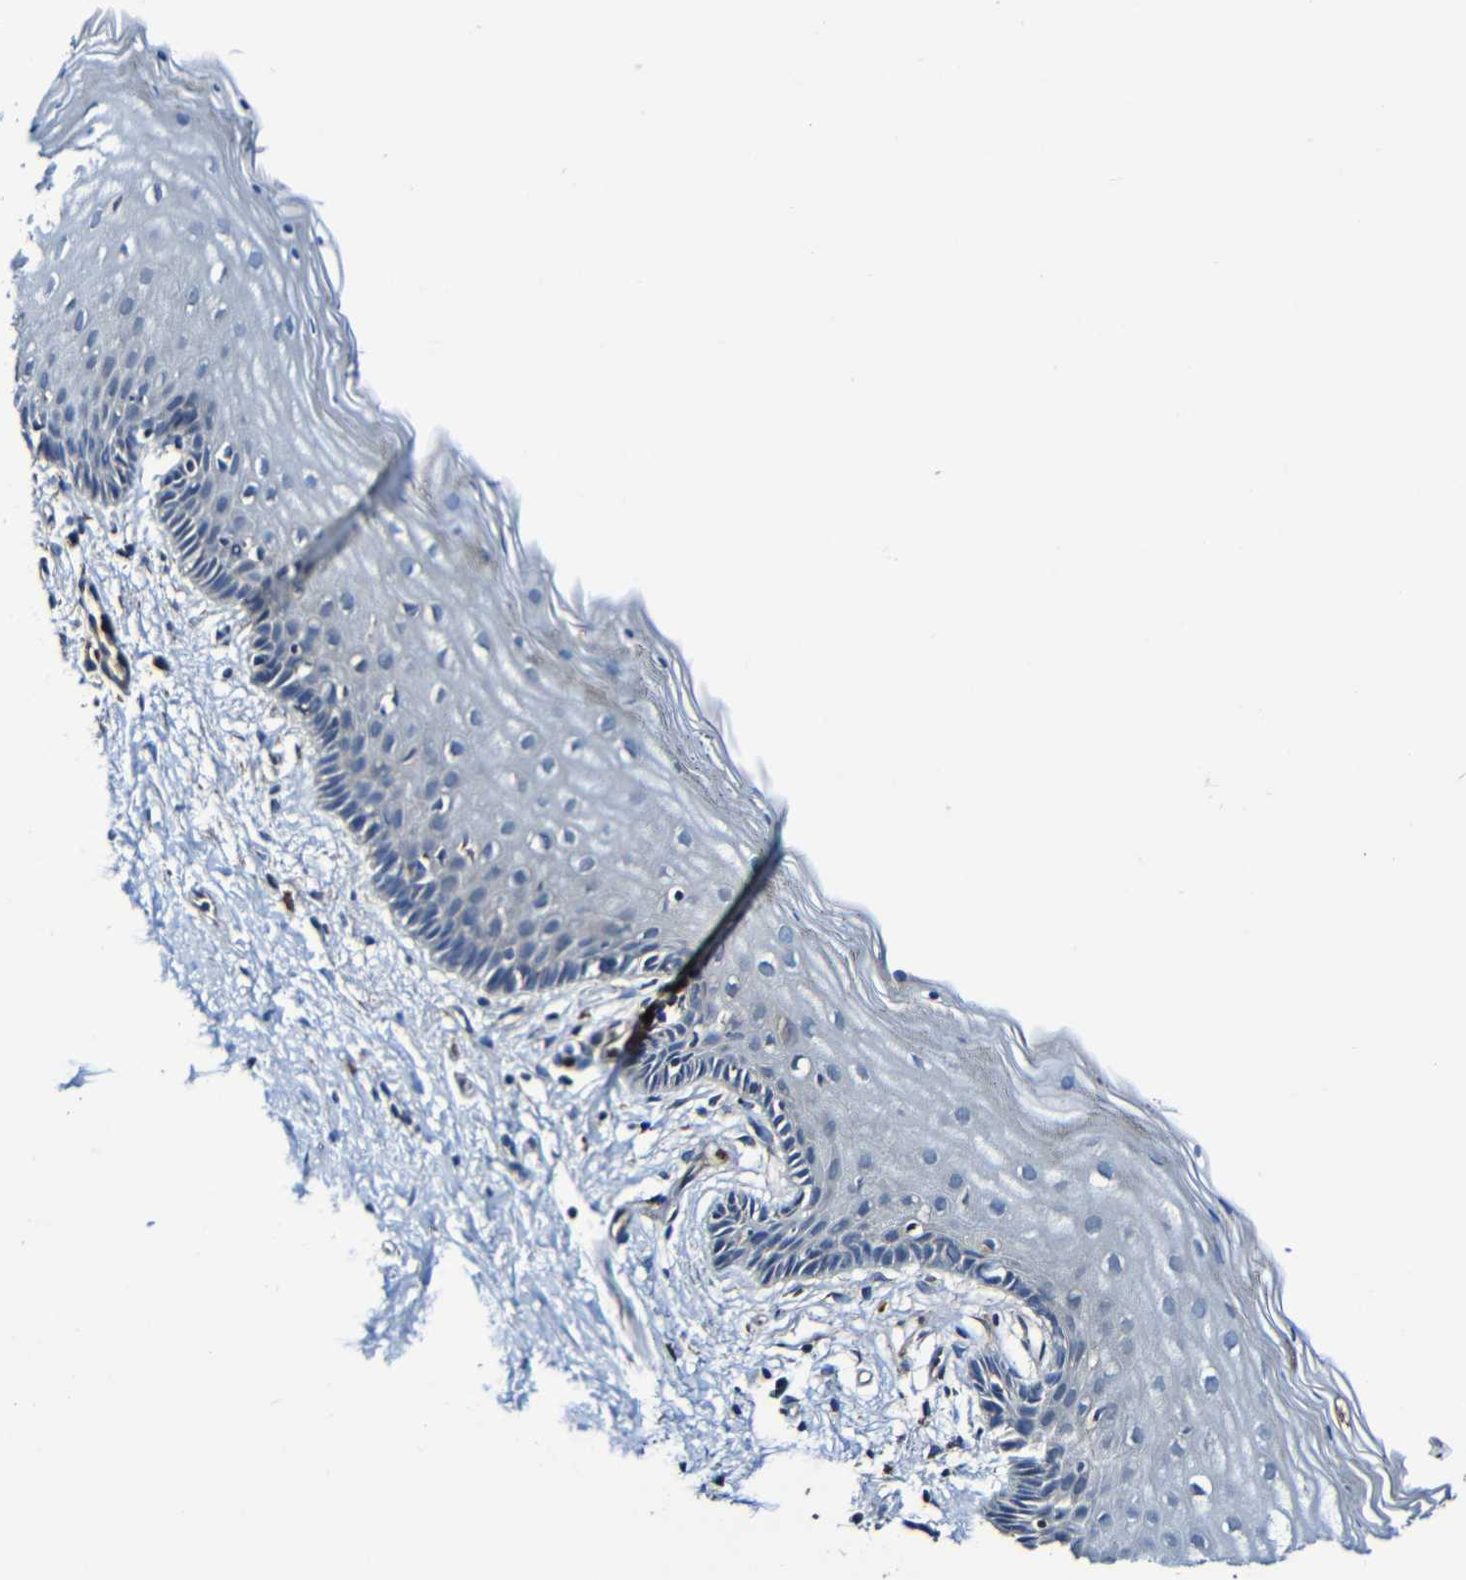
{"staining": {"intensity": "weak", "quantity": "<25%", "location": "cytoplasmic/membranous"}, "tissue": "vagina", "cell_type": "Squamous epithelial cells", "image_type": "normal", "snomed": [{"axis": "morphology", "description": "Normal tissue, NOS"}, {"axis": "topography", "description": "Vagina"}], "caption": "Squamous epithelial cells are negative for brown protein staining in benign vagina. (DAB (3,3'-diaminobenzidine) immunohistochemistry, high magnification).", "gene": "ADAM15", "patient": {"sex": "female", "age": 44}}